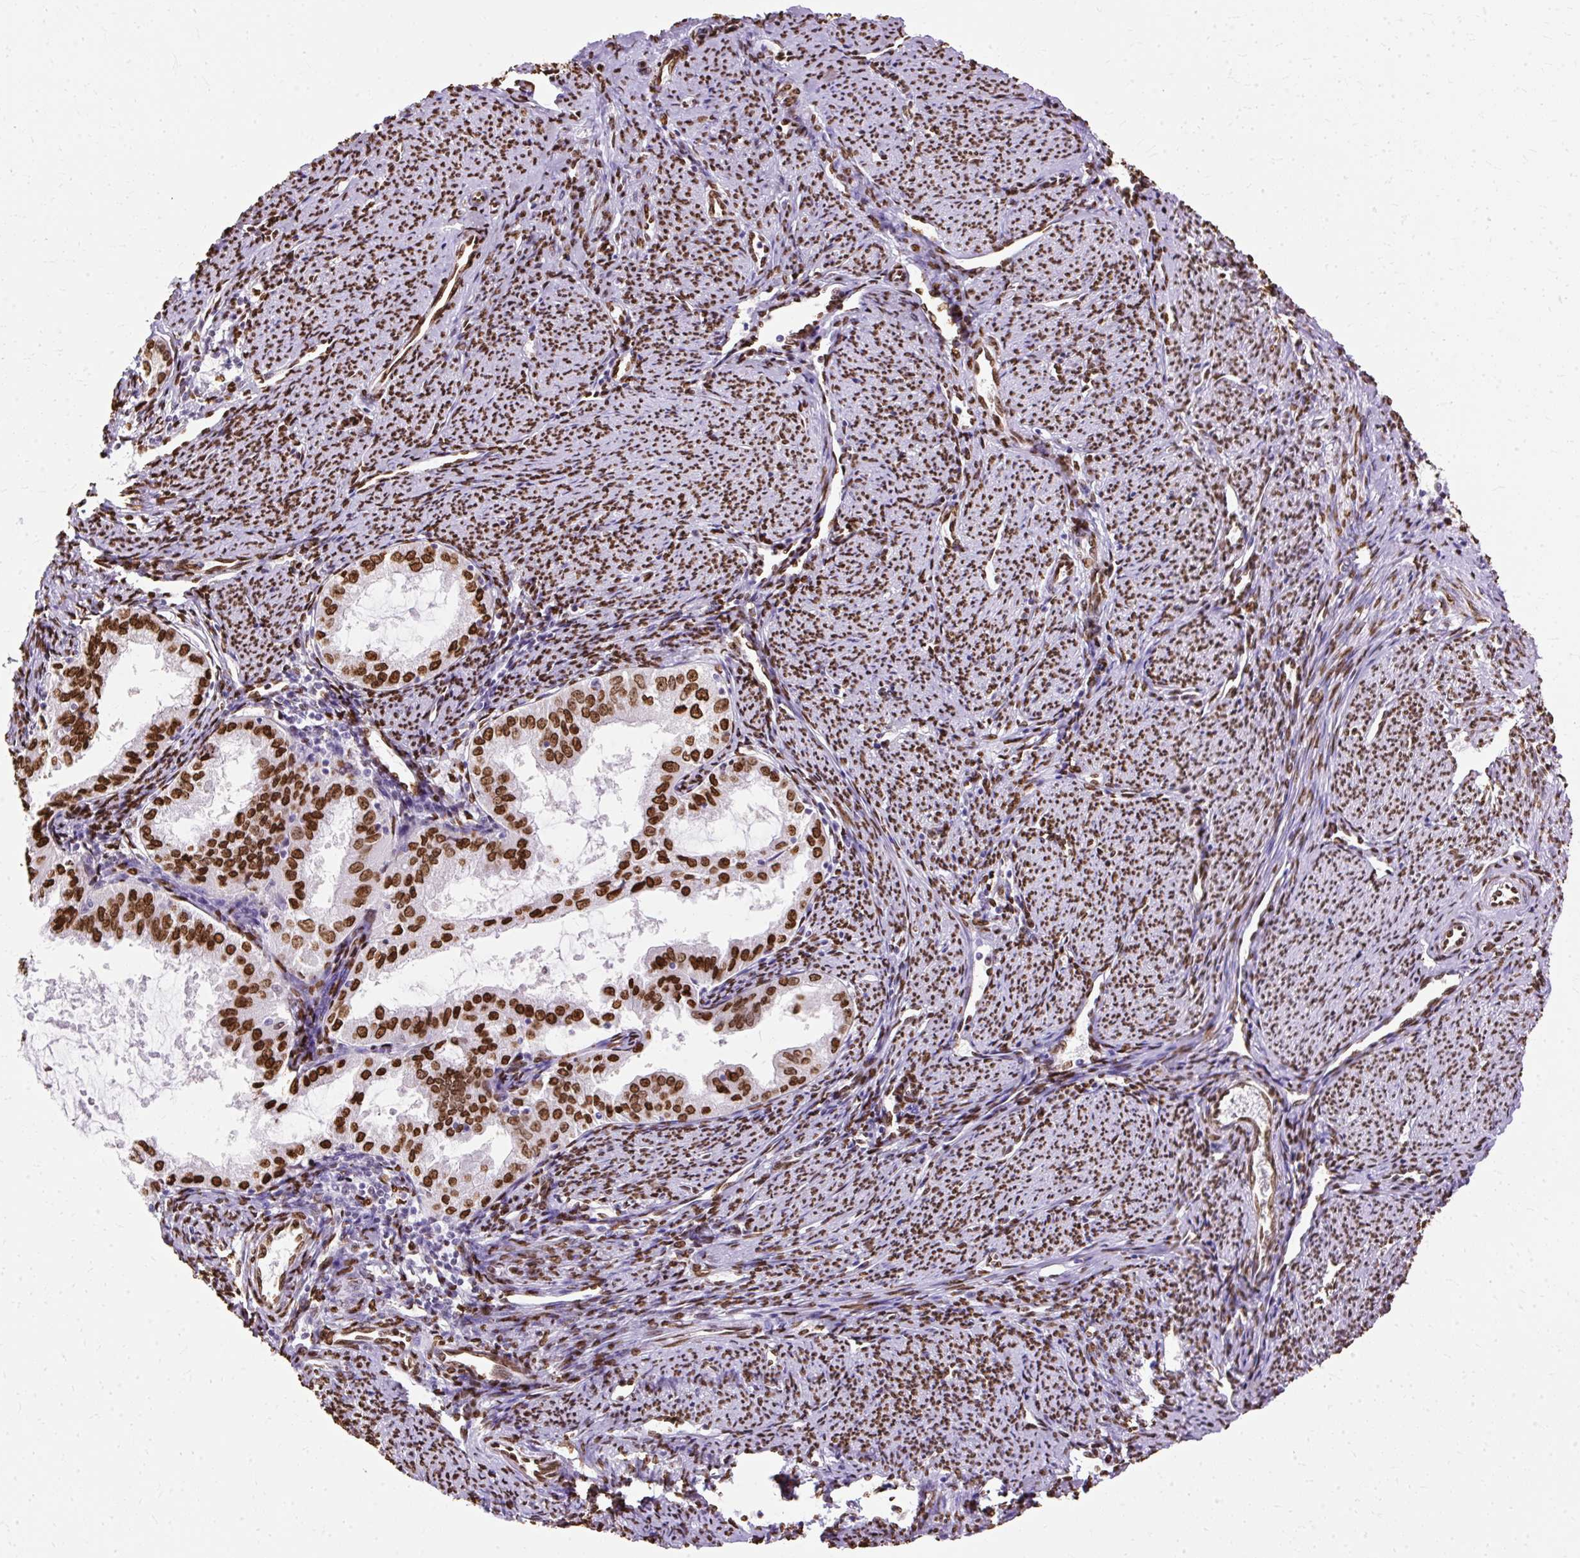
{"staining": {"intensity": "strong", "quantity": ">75%", "location": "nuclear"}, "tissue": "endometrial cancer", "cell_type": "Tumor cells", "image_type": "cancer", "snomed": [{"axis": "morphology", "description": "Adenocarcinoma, NOS"}, {"axis": "topography", "description": "Endometrium"}], "caption": "A high-resolution micrograph shows immunohistochemistry (IHC) staining of endometrial adenocarcinoma, which displays strong nuclear expression in approximately >75% of tumor cells.", "gene": "TMEM184C", "patient": {"sex": "female", "age": 70}}